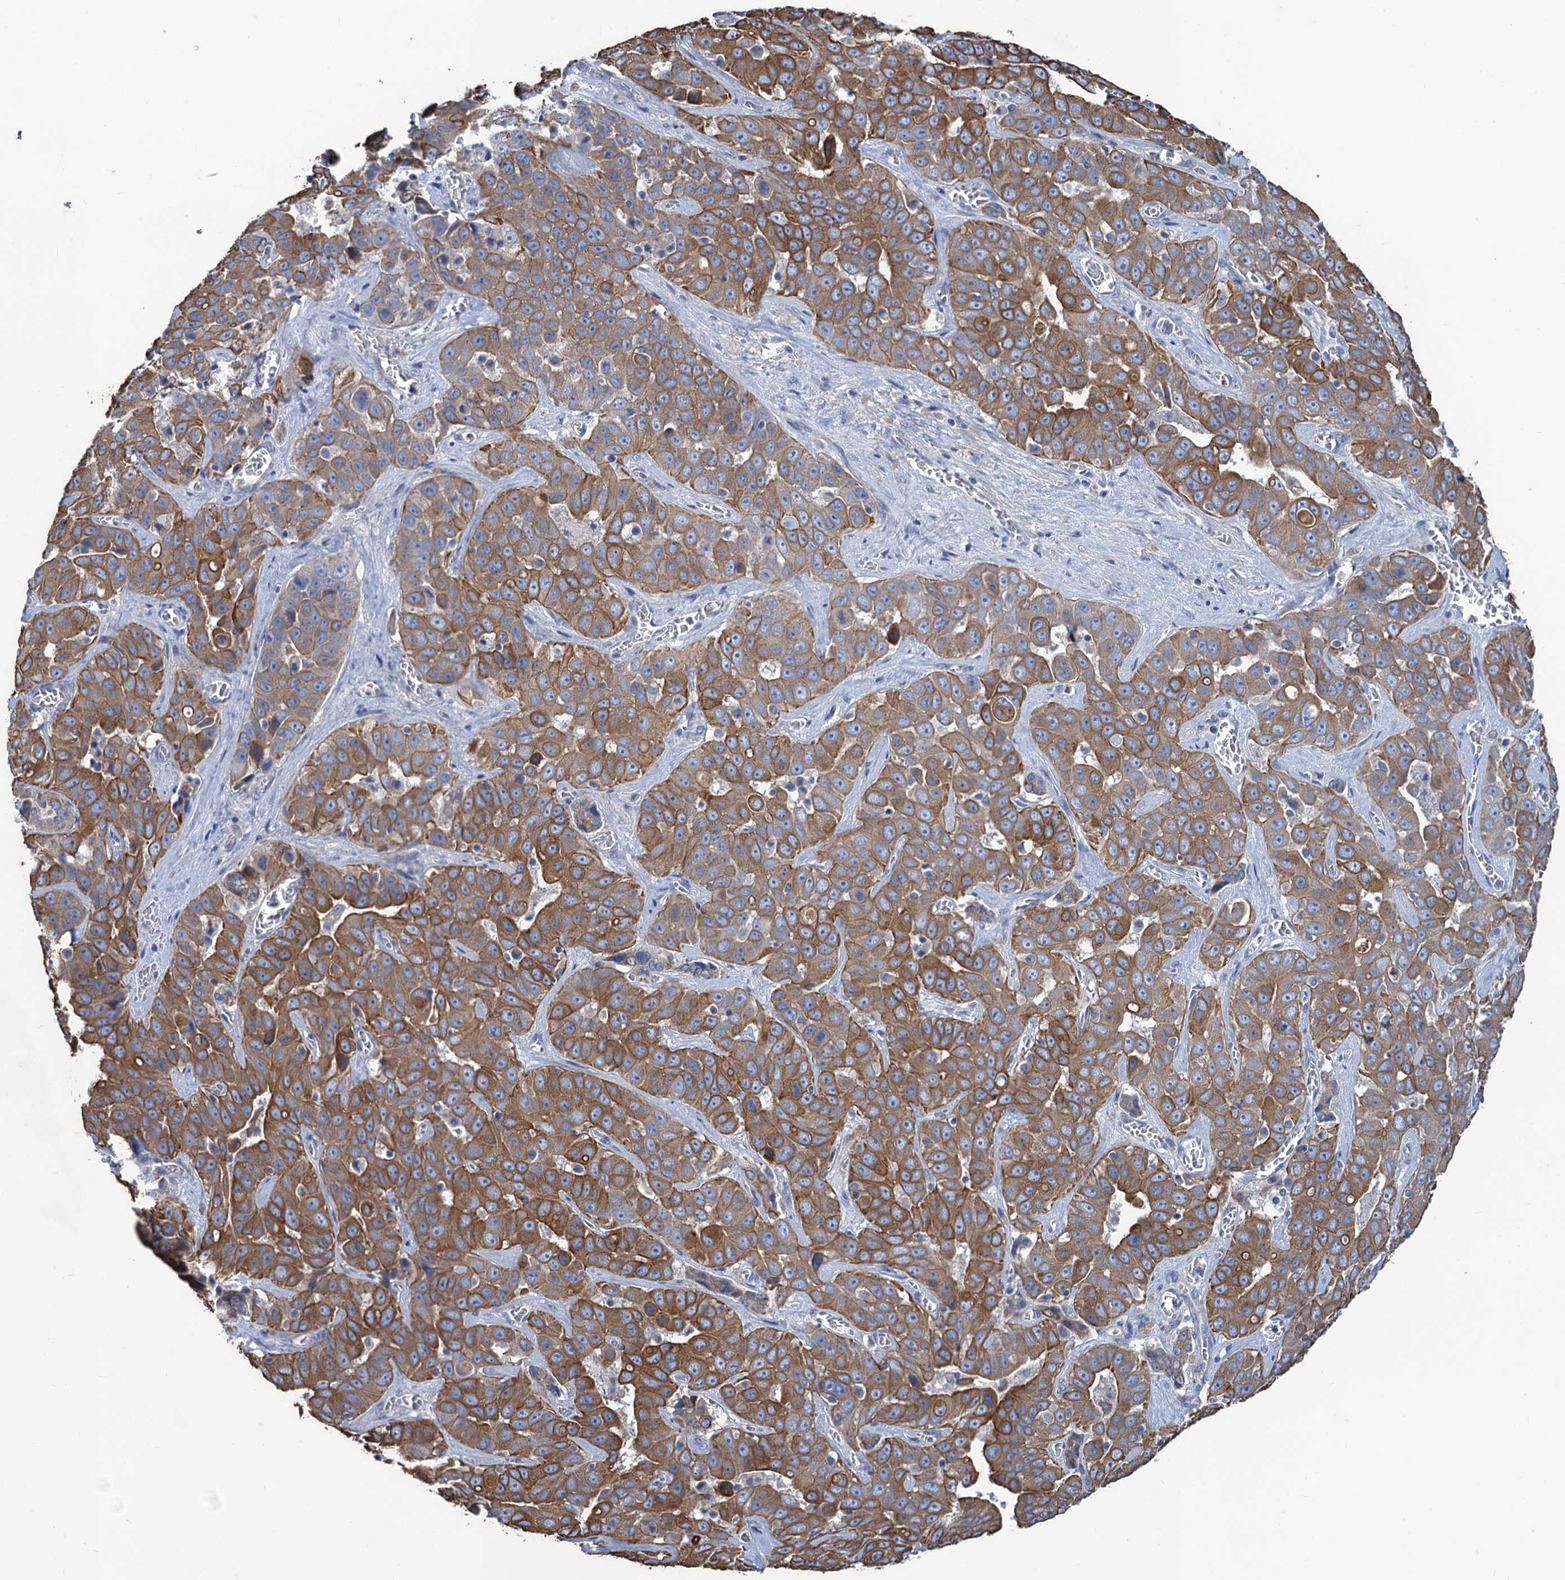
{"staining": {"intensity": "strong", "quantity": ">75%", "location": "cytoplasmic/membranous"}, "tissue": "liver cancer", "cell_type": "Tumor cells", "image_type": "cancer", "snomed": [{"axis": "morphology", "description": "Cholangiocarcinoma"}, {"axis": "topography", "description": "Liver"}], "caption": "Liver cholangiocarcinoma stained for a protein (brown) reveals strong cytoplasmic/membranous positive positivity in about >75% of tumor cells.", "gene": "SMCO3", "patient": {"sex": "female", "age": 52}}